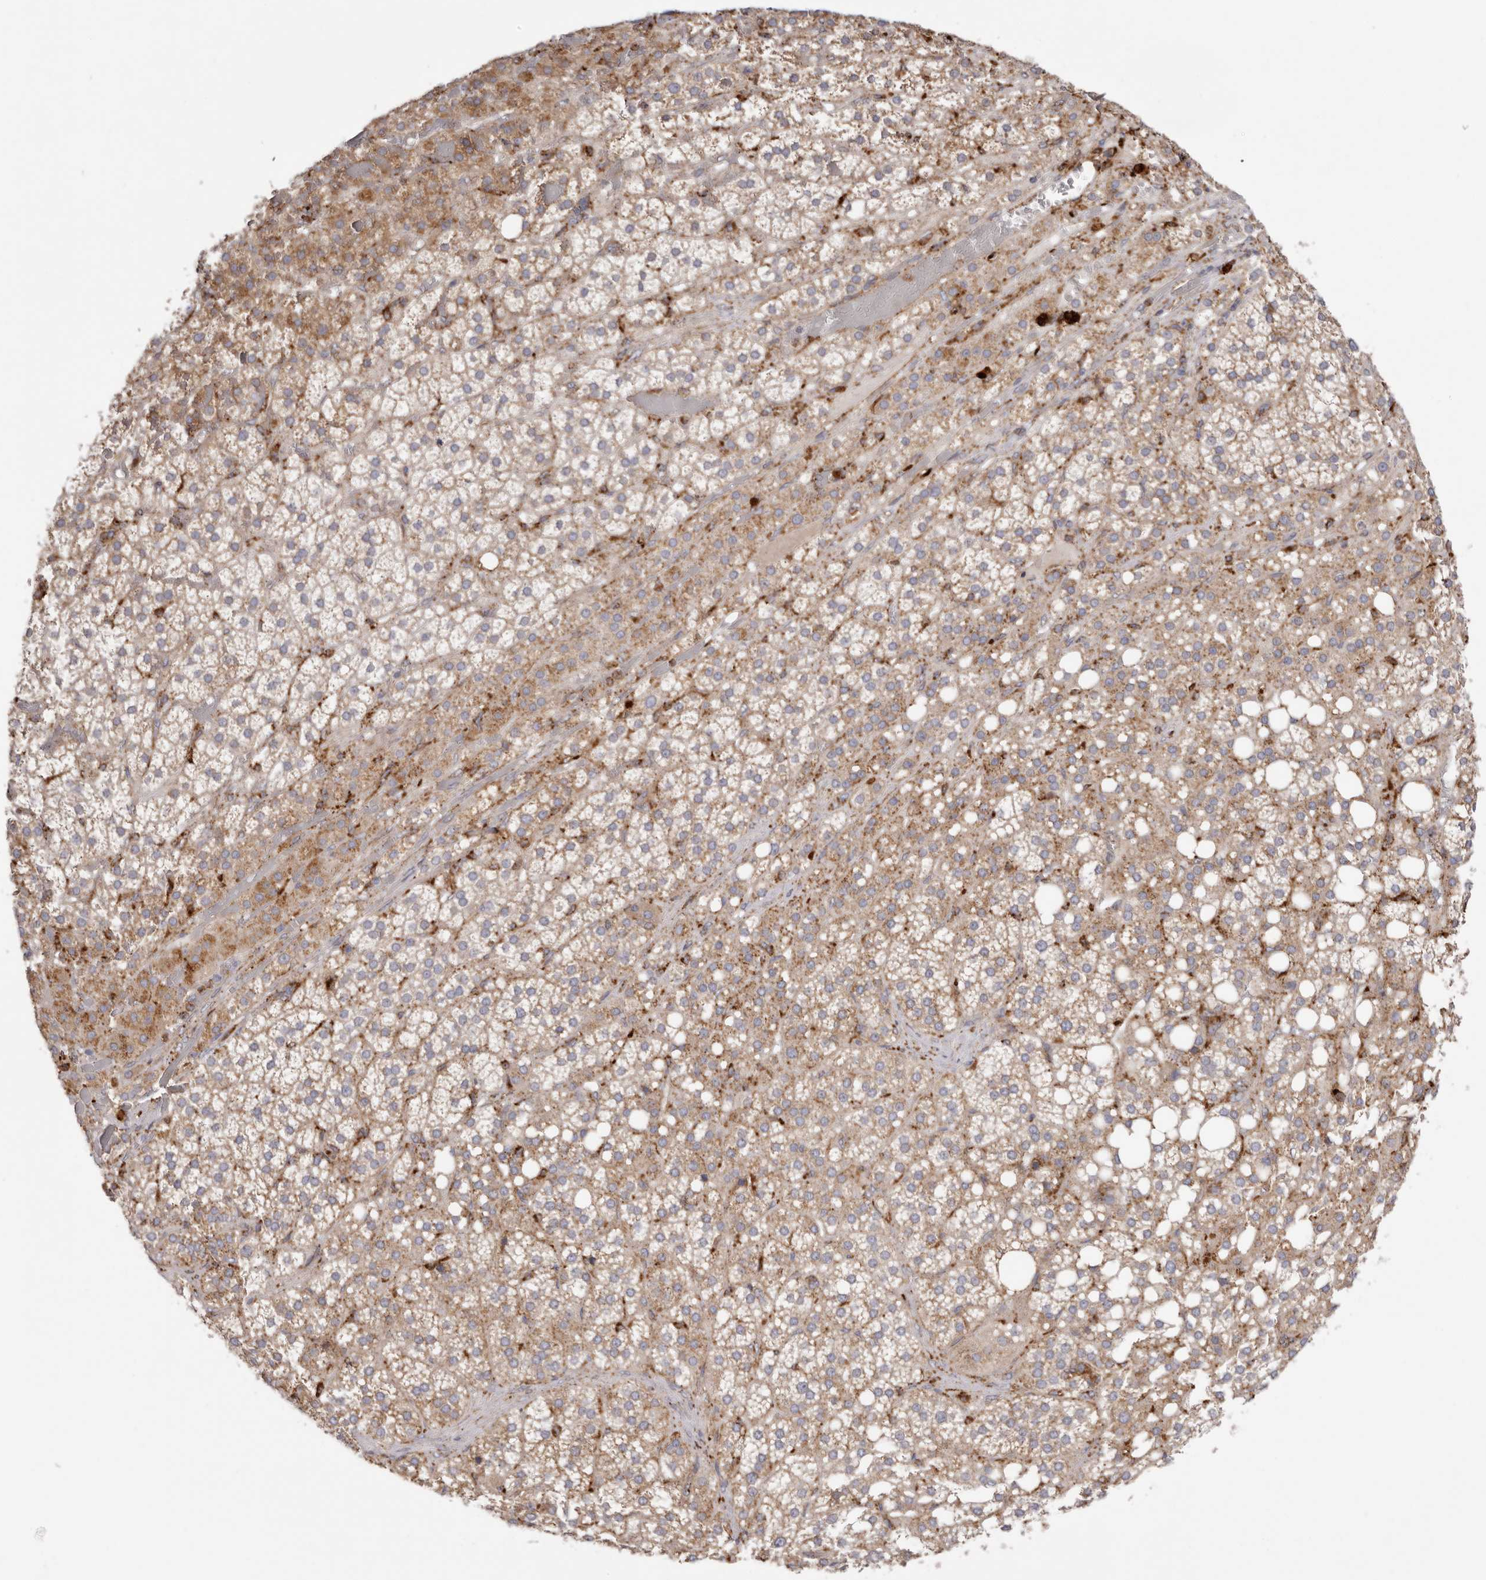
{"staining": {"intensity": "moderate", "quantity": ">75%", "location": "cytoplasmic/membranous"}, "tissue": "adrenal gland", "cell_type": "Glandular cells", "image_type": "normal", "snomed": [{"axis": "morphology", "description": "Normal tissue, NOS"}, {"axis": "topography", "description": "Adrenal gland"}], "caption": "Immunohistochemical staining of normal human adrenal gland reveals moderate cytoplasmic/membranous protein staining in about >75% of glandular cells.", "gene": "GRN", "patient": {"sex": "female", "age": 59}}